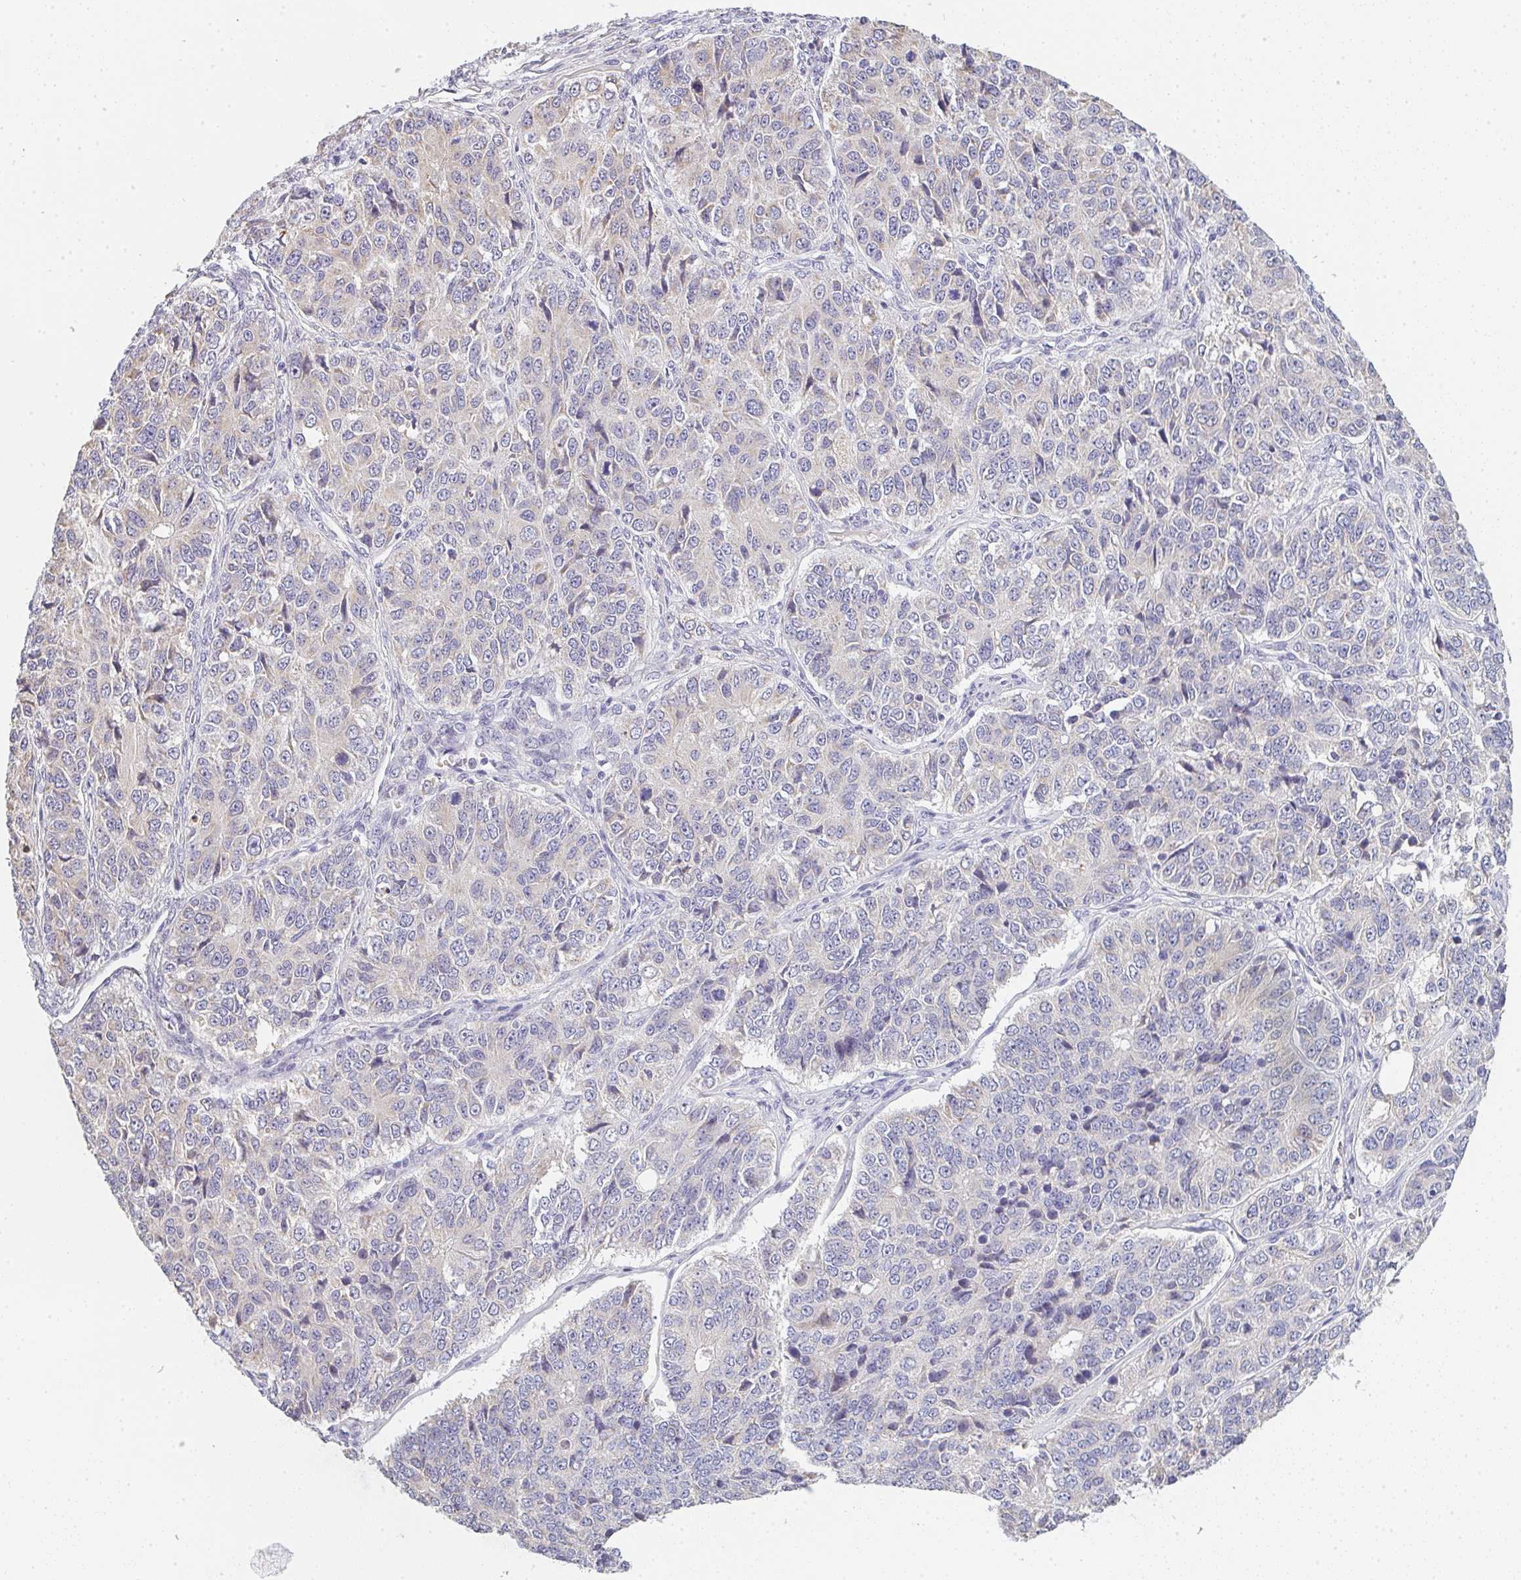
{"staining": {"intensity": "weak", "quantity": "25%-75%", "location": "cytoplasmic/membranous"}, "tissue": "ovarian cancer", "cell_type": "Tumor cells", "image_type": "cancer", "snomed": [{"axis": "morphology", "description": "Carcinoma, endometroid"}, {"axis": "topography", "description": "Ovary"}], "caption": "Endometroid carcinoma (ovarian) stained for a protein (brown) exhibits weak cytoplasmic/membranous positive staining in approximately 25%-75% of tumor cells.", "gene": "CACNA1S", "patient": {"sex": "female", "age": 51}}